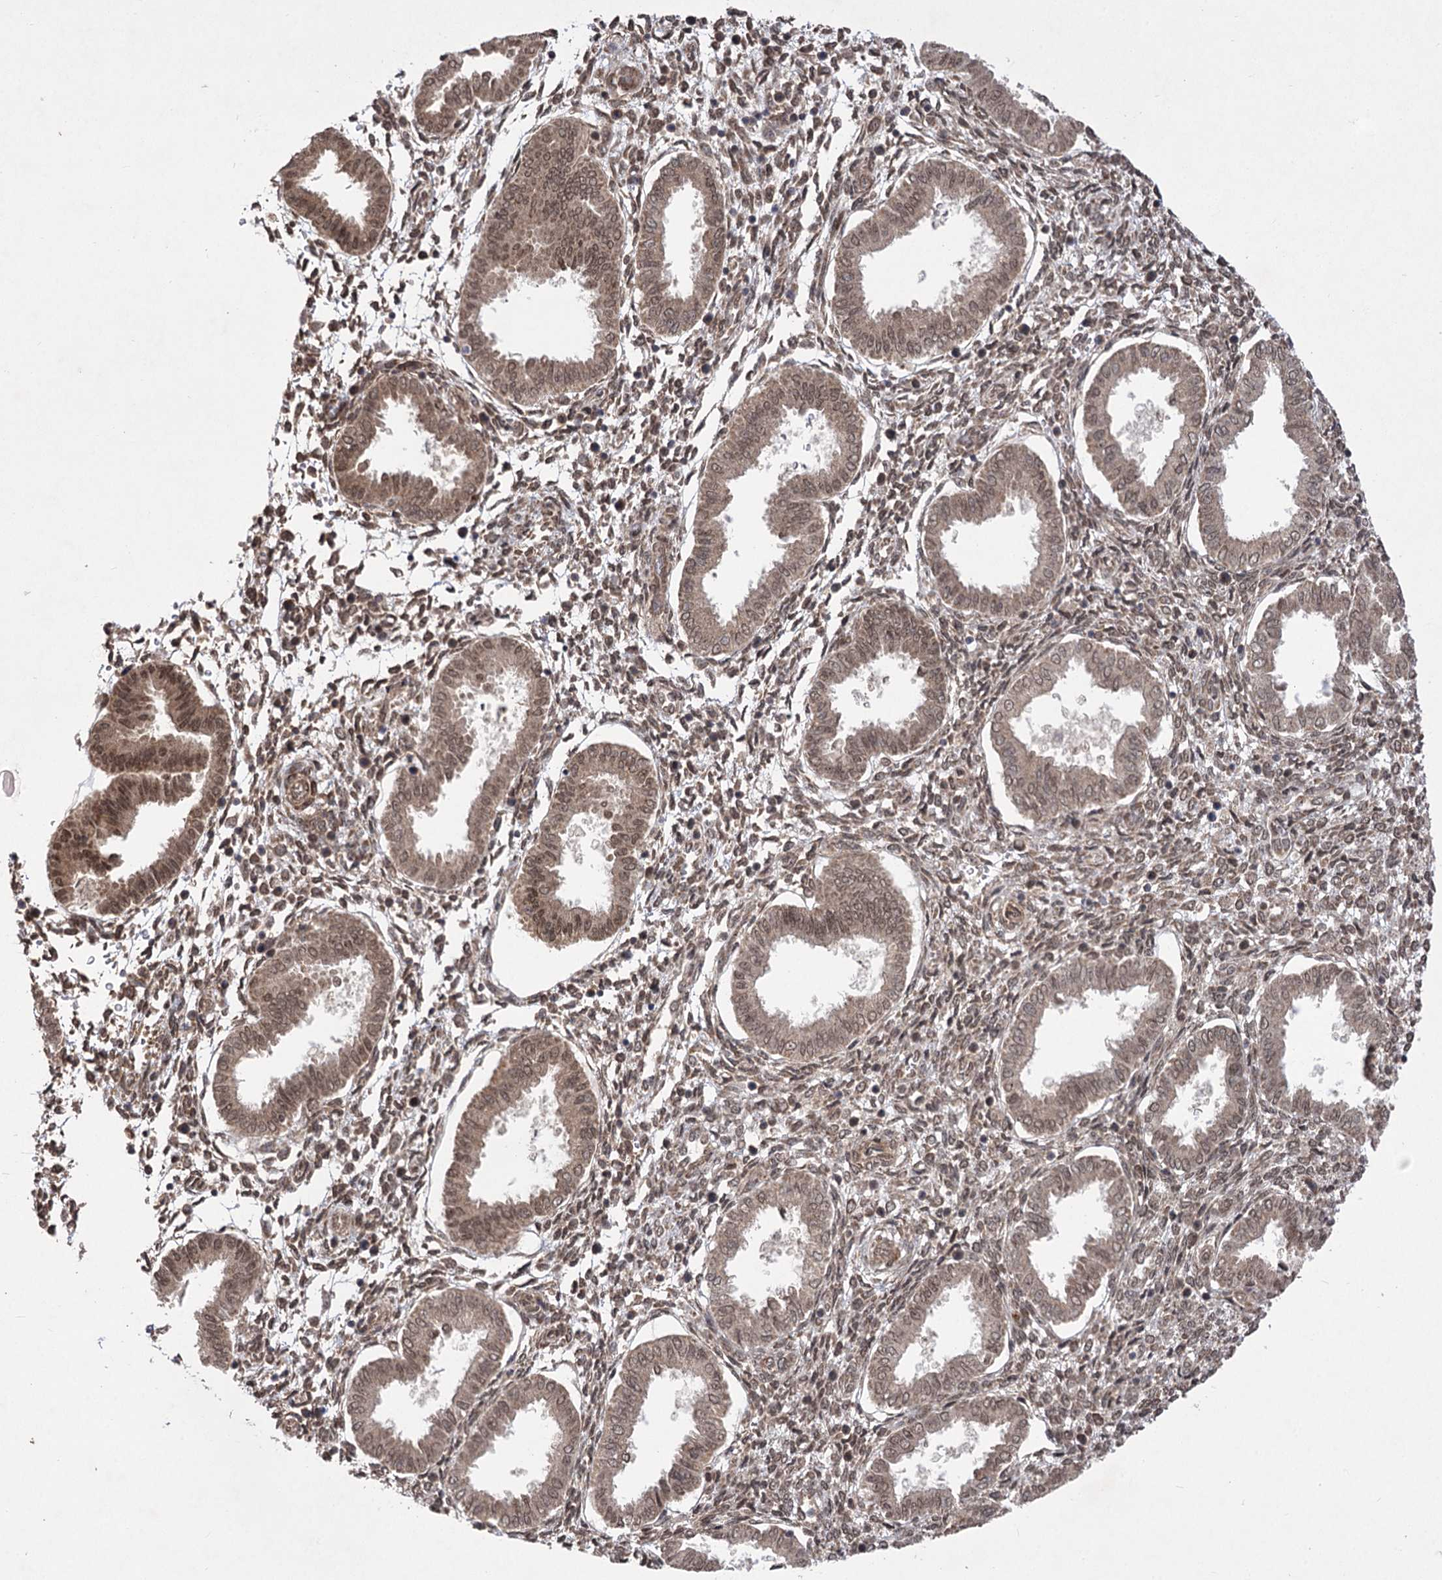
{"staining": {"intensity": "weak", "quantity": ">75%", "location": "cytoplasmic/membranous,nuclear"}, "tissue": "endometrium", "cell_type": "Cells in endometrial stroma", "image_type": "normal", "snomed": [{"axis": "morphology", "description": "Normal tissue, NOS"}, {"axis": "topography", "description": "Endometrium"}], "caption": "Cells in endometrial stroma exhibit low levels of weak cytoplasmic/membranous,nuclear expression in approximately >75% of cells in unremarkable human endometrium. (DAB IHC, brown staining for protein, blue staining for nuclei).", "gene": "TENM2", "patient": {"sex": "female", "age": 24}}